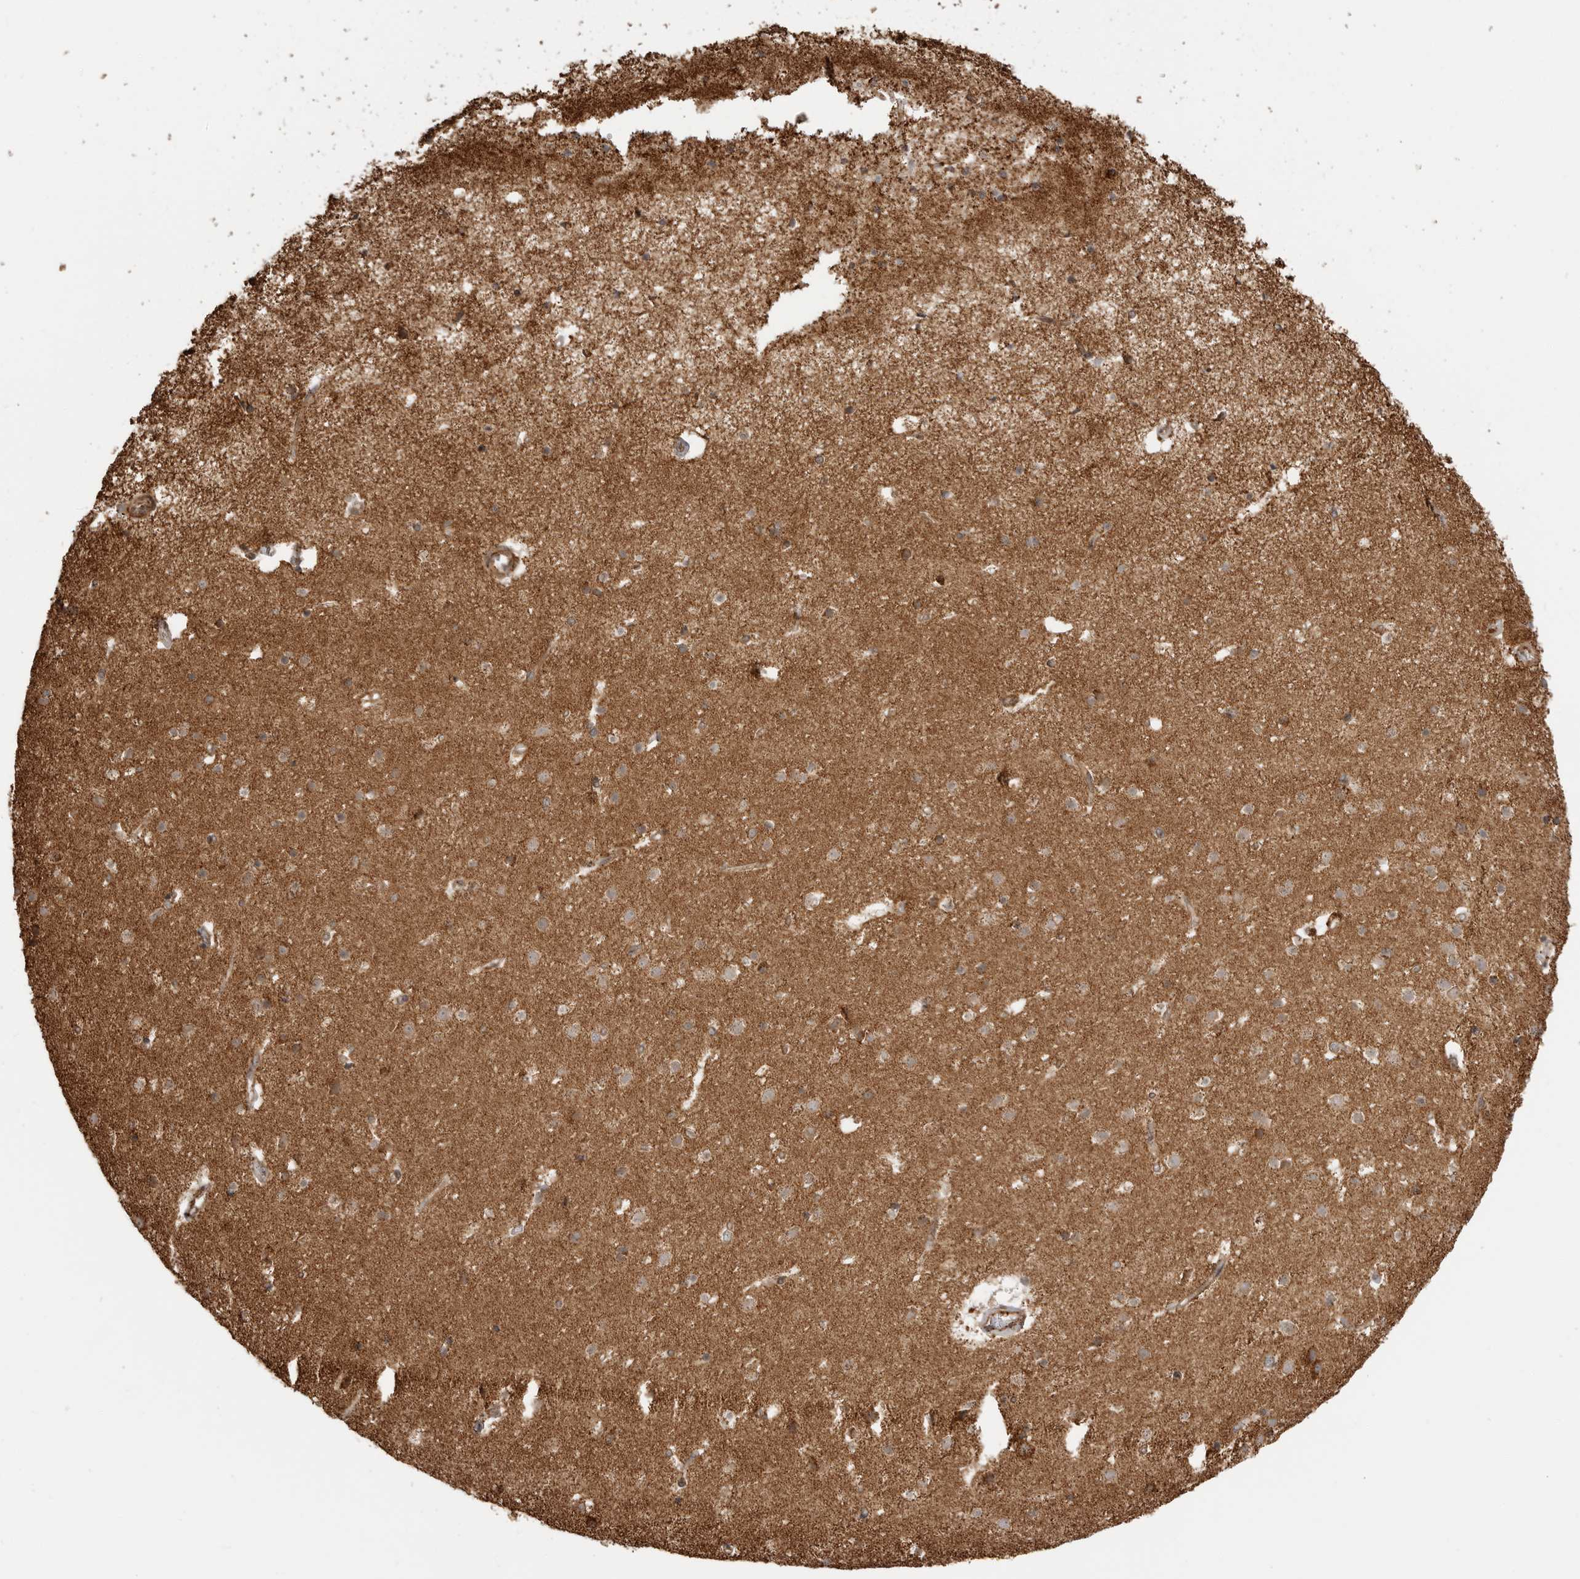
{"staining": {"intensity": "strong", "quantity": "25%-75%", "location": "cytoplasmic/membranous"}, "tissue": "cerebral cortex", "cell_type": "Endothelial cells", "image_type": "normal", "snomed": [{"axis": "morphology", "description": "Normal tissue, NOS"}, {"axis": "topography", "description": "Cerebral cortex"}], "caption": "Approximately 25%-75% of endothelial cells in normal cerebral cortex display strong cytoplasmic/membranous protein positivity as visualized by brown immunohistochemical staining.", "gene": "BMP2K", "patient": {"sex": "male", "age": 54}}